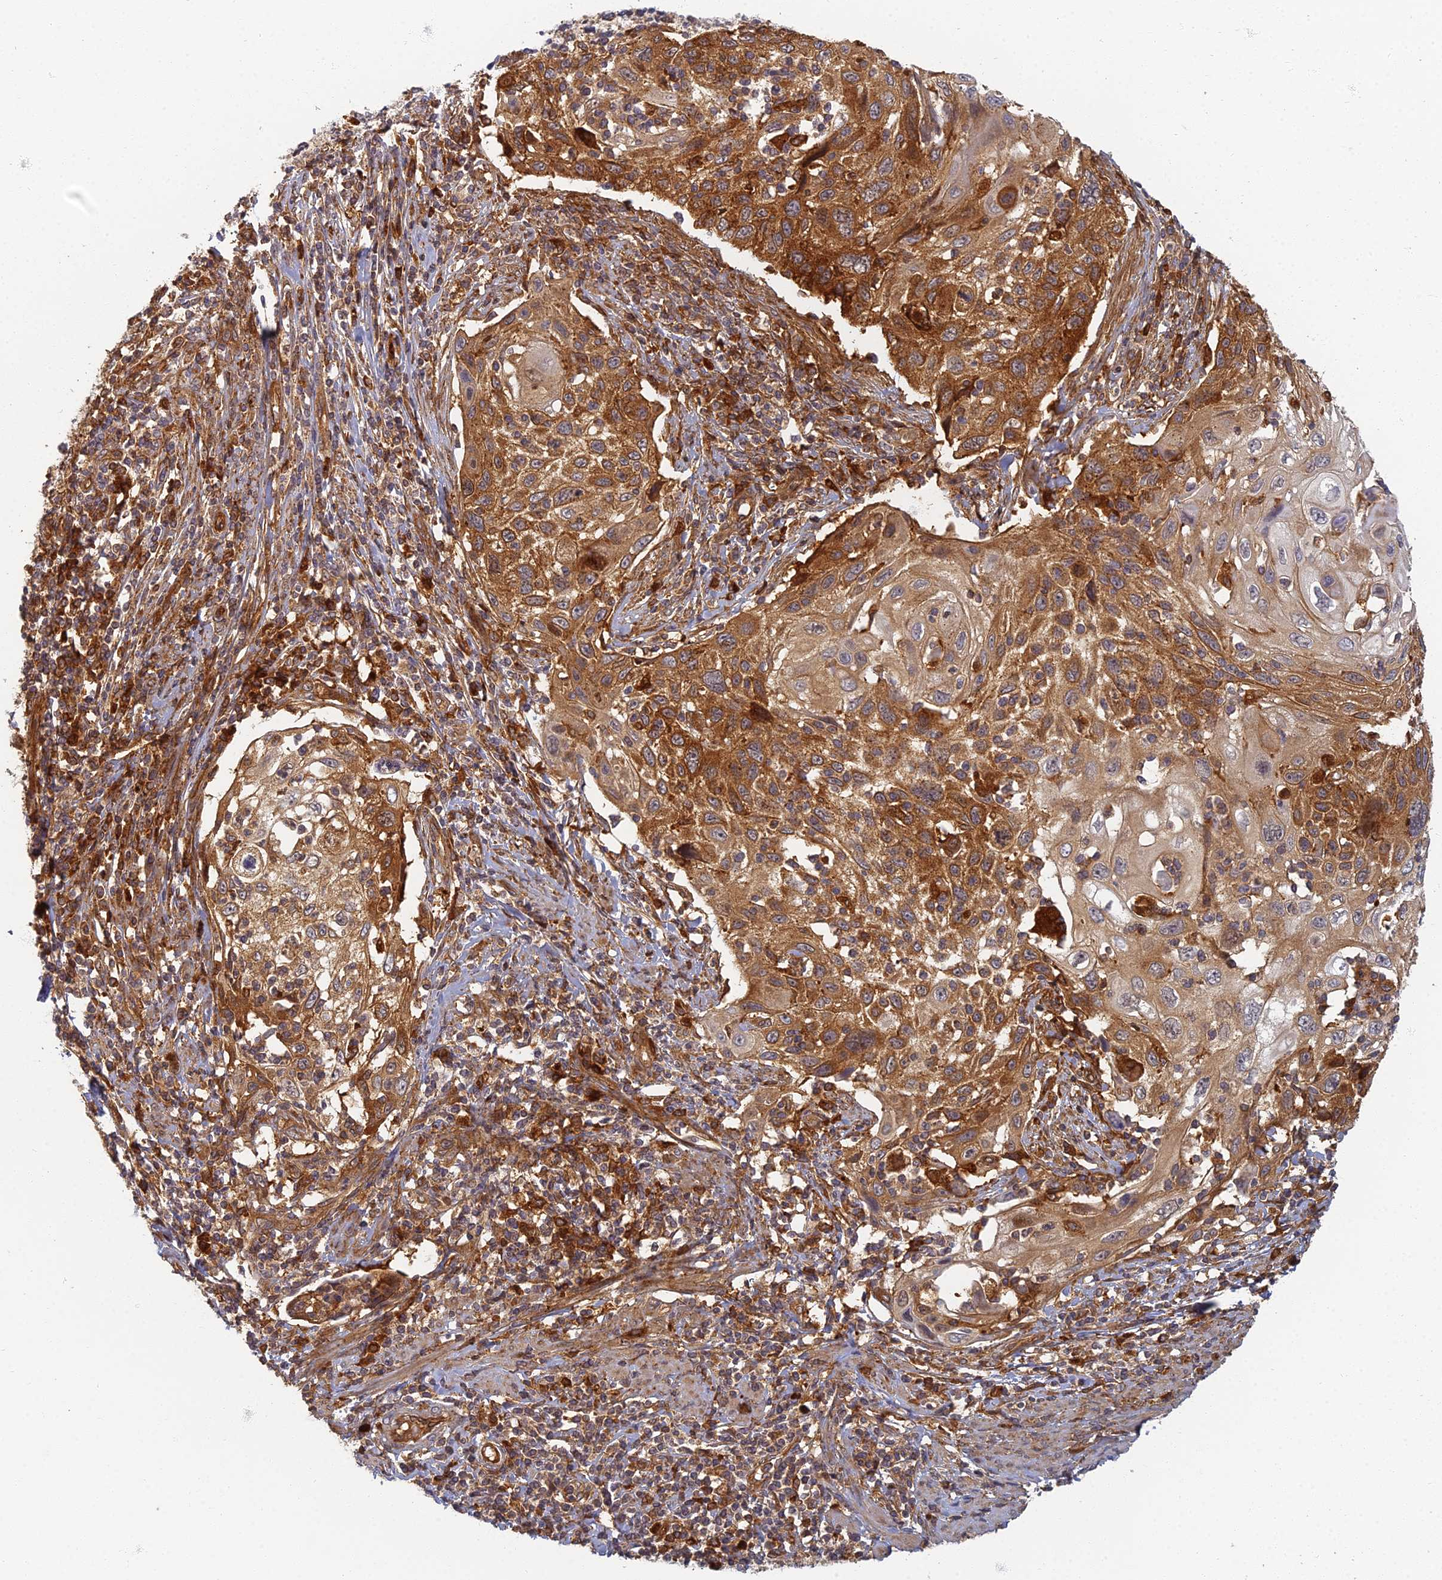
{"staining": {"intensity": "strong", "quantity": ">75%", "location": "cytoplasmic/membranous"}, "tissue": "cervical cancer", "cell_type": "Tumor cells", "image_type": "cancer", "snomed": [{"axis": "morphology", "description": "Squamous cell carcinoma, NOS"}, {"axis": "topography", "description": "Cervix"}], "caption": "High-power microscopy captured an immunohistochemistry micrograph of cervical cancer, revealing strong cytoplasmic/membranous staining in about >75% of tumor cells. The staining was performed using DAB to visualize the protein expression in brown, while the nuclei were stained in blue with hematoxylin (Magnification: 20x).", "gene": "INO80D", "patient": {"sex": "female", "age": 70}}